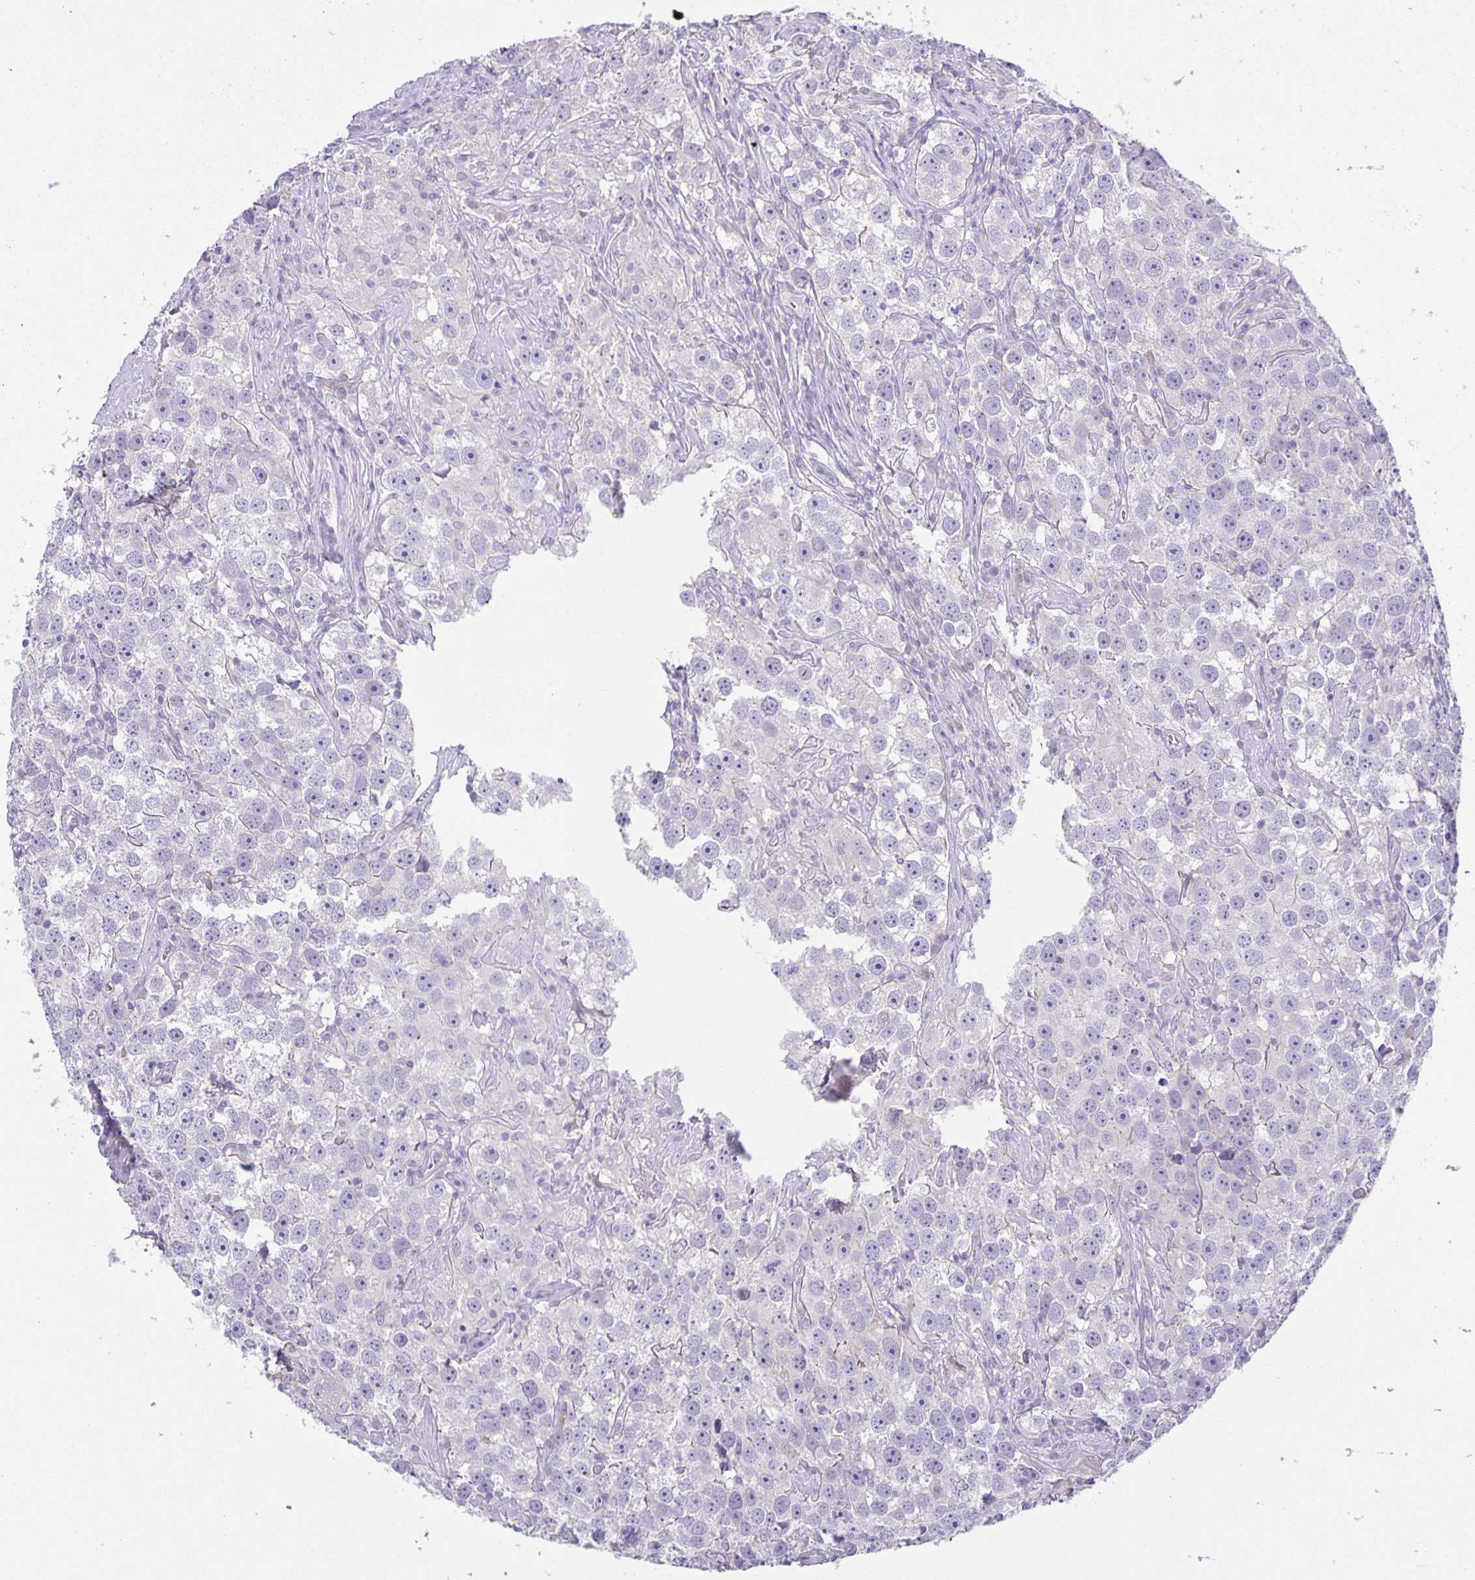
{"staining": {"intensity": "negative", "quantity": "none", "location": "none"}, "tissue": "testis cancer", "cell_type": "Tumor cells", "image_type": "cancer", "snomed": [{"axis": "morphology", "description": "Seminoma, NOS"}, {"axis": "topography", "description": "Testis"}], "caption": "This is an immunohistochemistry micrograph of human testis seminoma. There is no positivity in tumor cells.", "gene": "PTPN3", "patient": {"sex": "male", "age": 49}}